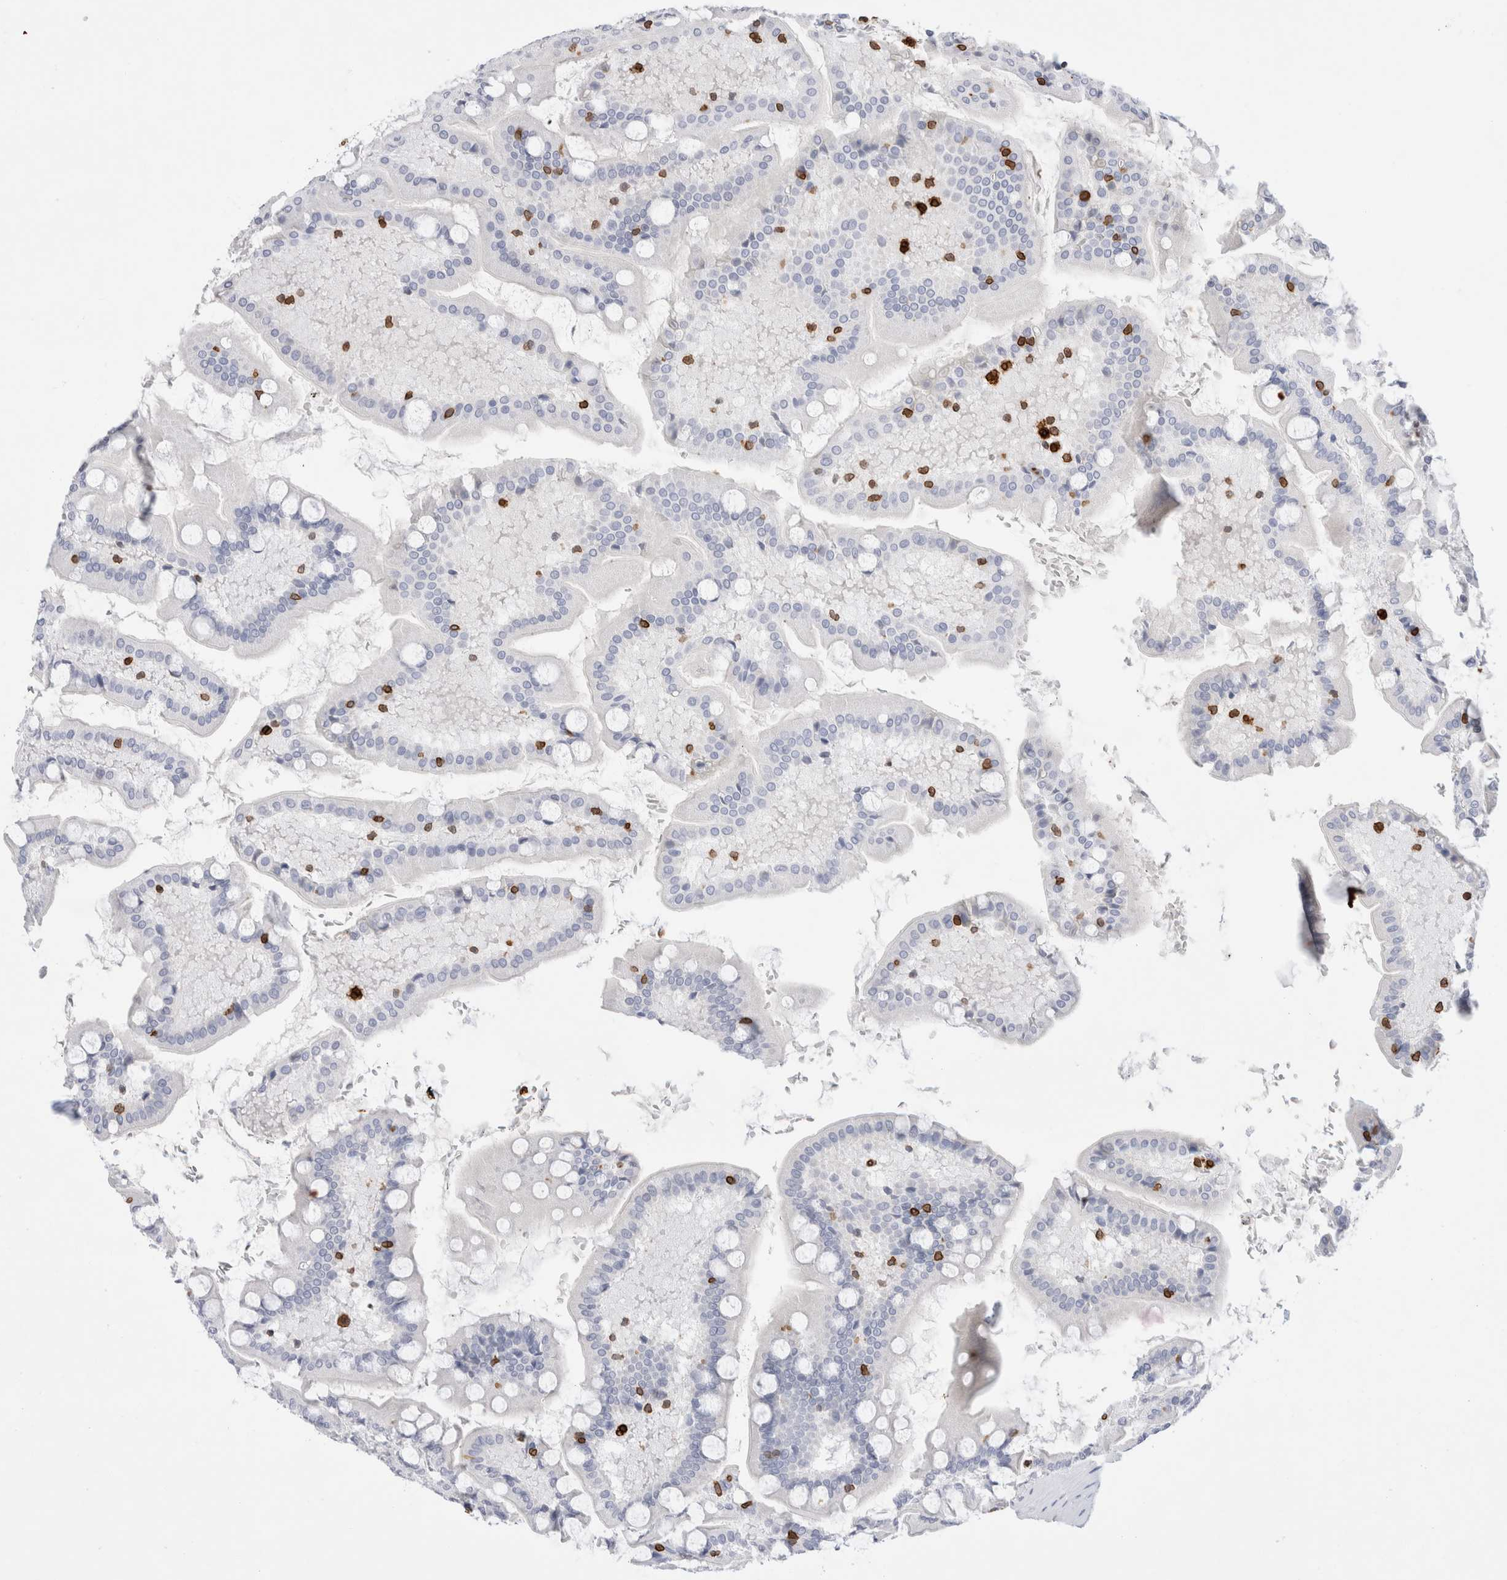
{"staining": {"intensity": "negative", "quantity": "none", "location": "none"}, "tissue": "small intestine", "cell_type": "Glandular cells", "image_type": "normal", "snomed": [{"axis": "morphology", "description": "Normal tissue, NOS"}, {"axis": "topography", "description": "Small intestine"}], "caption": "High power microscopy micrograph of an immunohistochemistry histopathology image of normal small intestine, revealing no significant expression in glandular cells. The staining is performed using DAB (3,3'-diaminobenzidine) brown chromogen with nuclei counter-stained in using hematoxylin.", "gene": "ALOX5AP", "patient": {"sex": "male", "age": 41}}